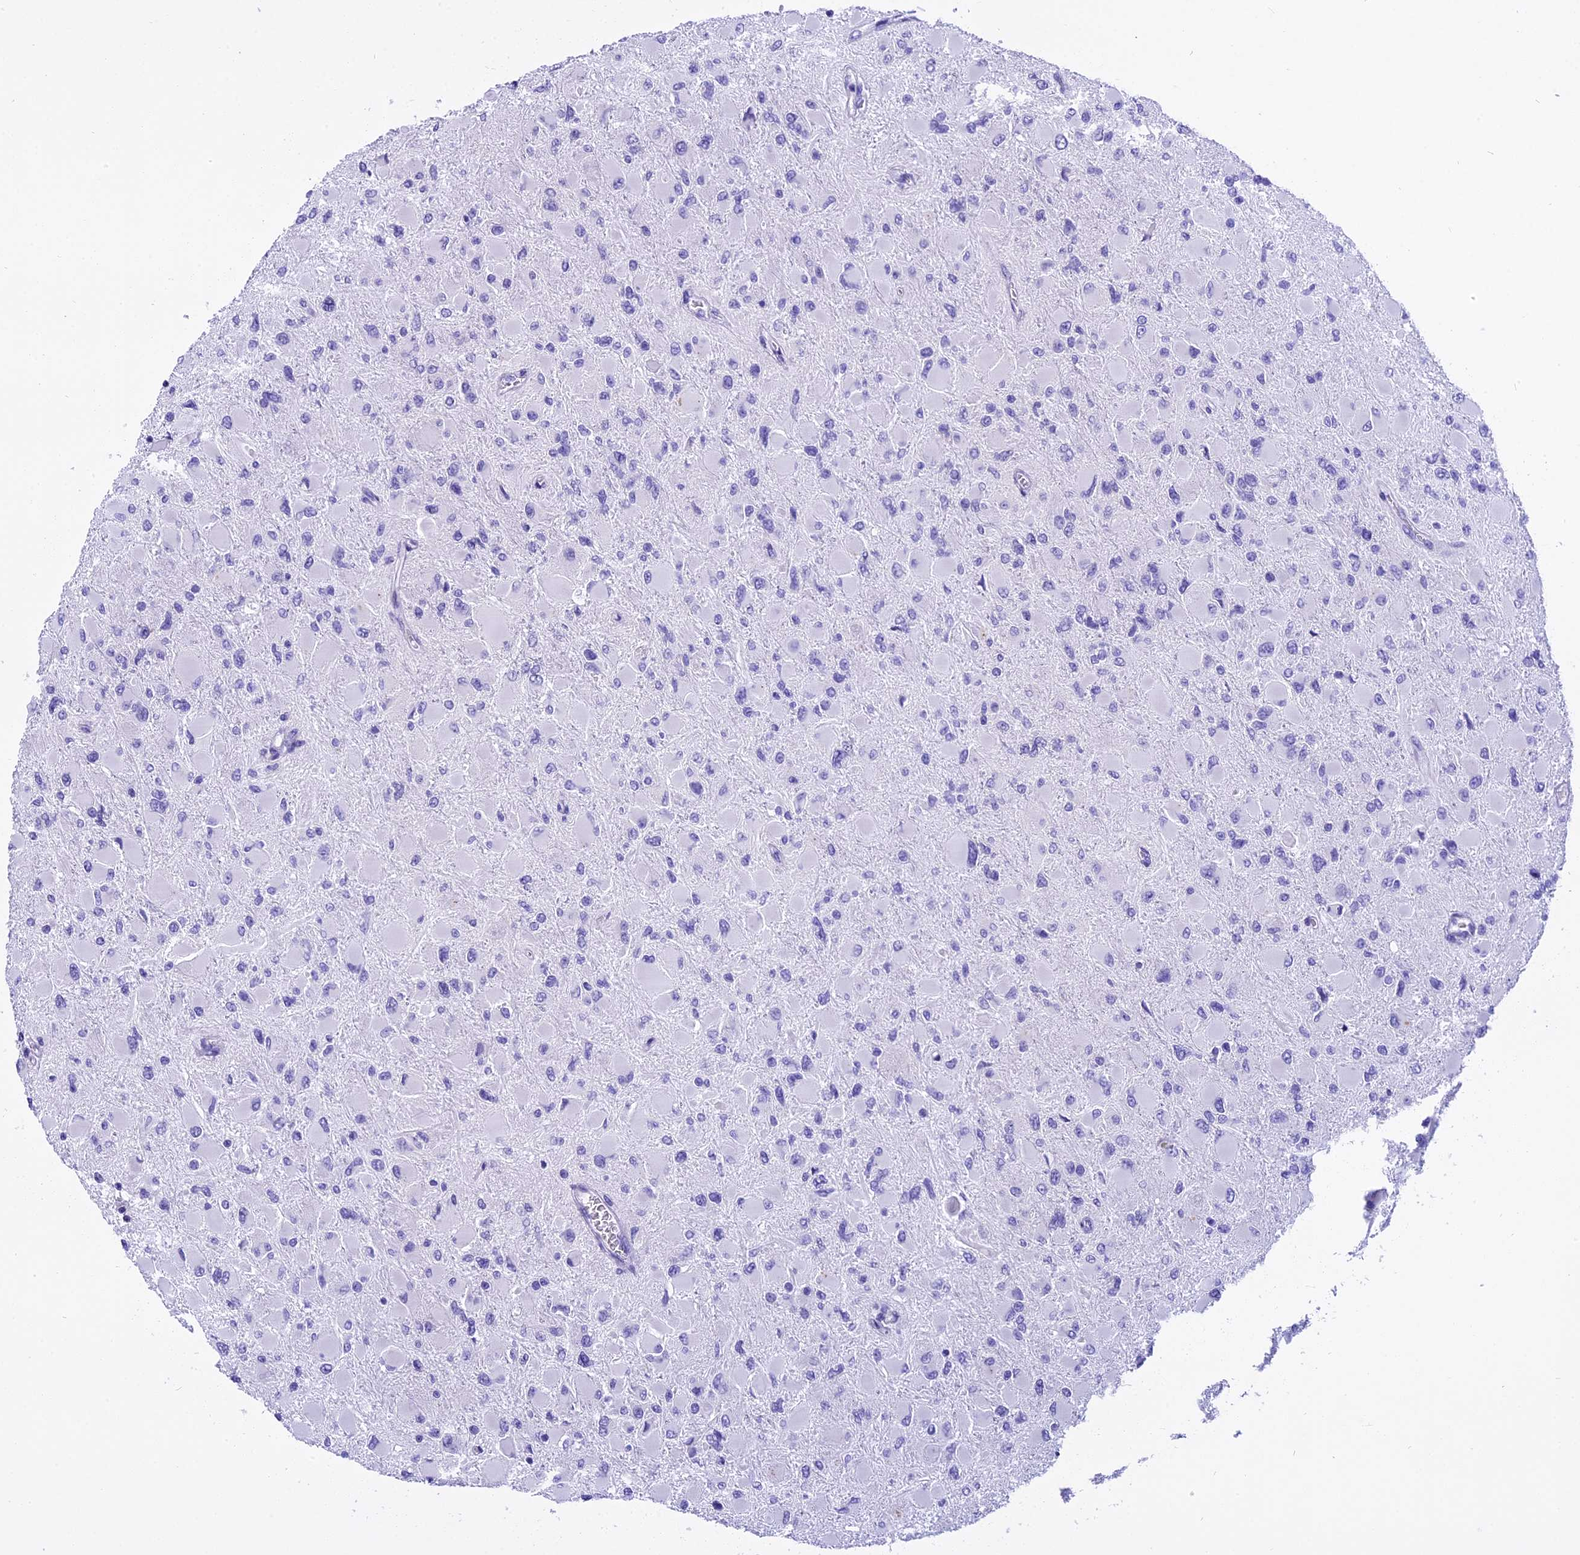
{"staining": {"intensity": "negative", "quantity": "none", "location": "none"}, "tissue": "glioma", "cell_type": "Tumor cells", "image_type": "cancer", "snomed": [{"axis": "morphology", "description": "Glioma, malignant, High grade"}, {"axis": "topography", "description": "Cerebral cortex"}], "caption": "An immunohistochemistry micrograph of malignant high-grade glioma is shown. There is no staining in tumor cells of malignant high-grade glioma.", "gene": "KCTD14", "patient": {"sex": "female", "age": 36}}